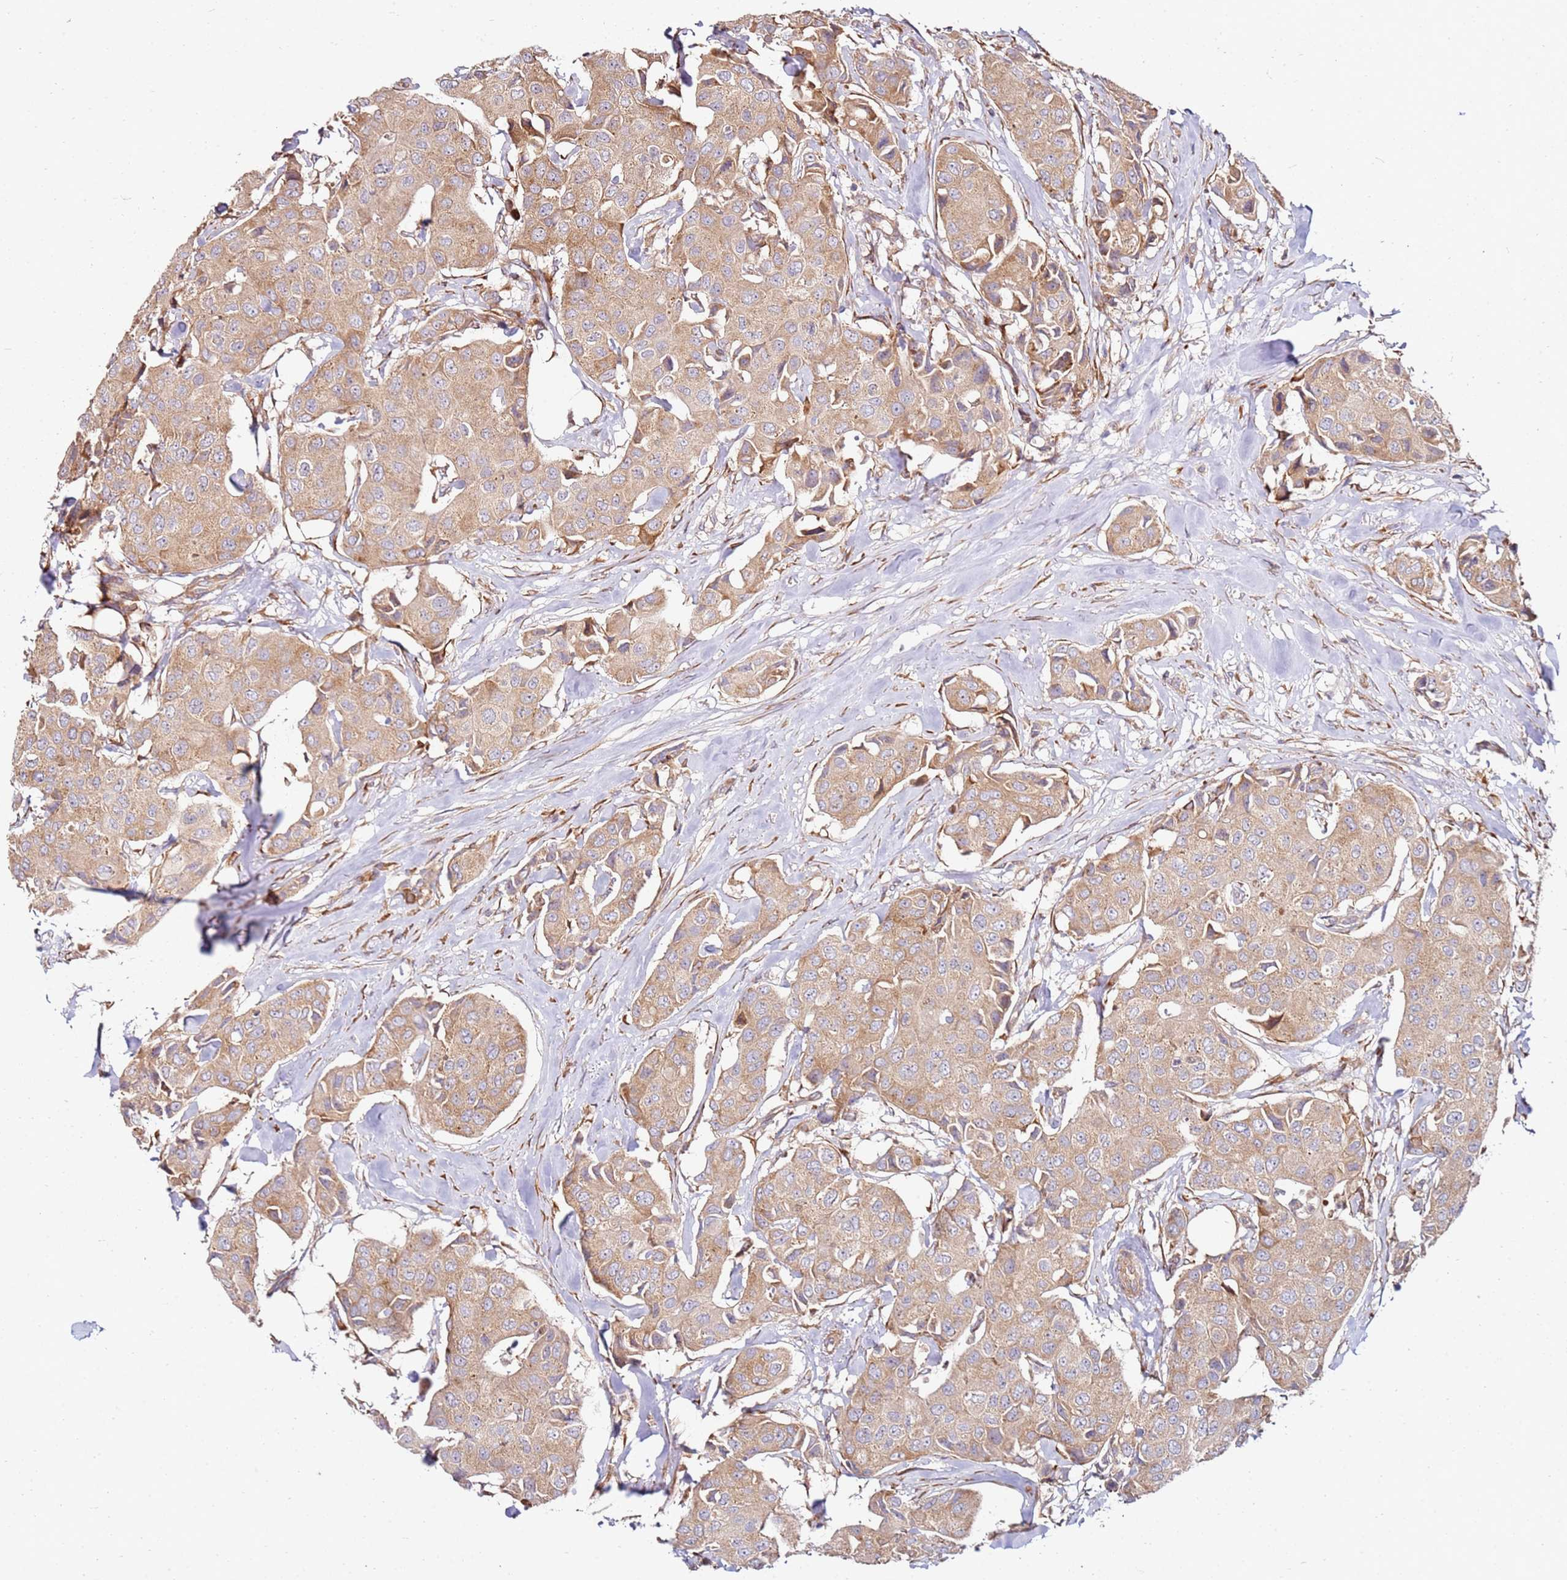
{"staining": {"intensity": "moderate", "quantity": ">75%", "location": "cytoplasmic/membranous"}, "tissue": "breast cancer", "cell_type": "Tumor cells", "image_type": "cancer", "snomed": [{"axis": "morphology", "description": "Duct carcinoma"}, {"axis": "topography", "description": "Breast"}], "caption": "About >75% of tumor cells in infiltrating ductal carcinoma (breast) reveal moderate cytoplasmic/membranous protein expression as visualized by brown immunohistochemical staining.", "gene": "RPS3A", "patient": {"sex": "female", "age": 80}}